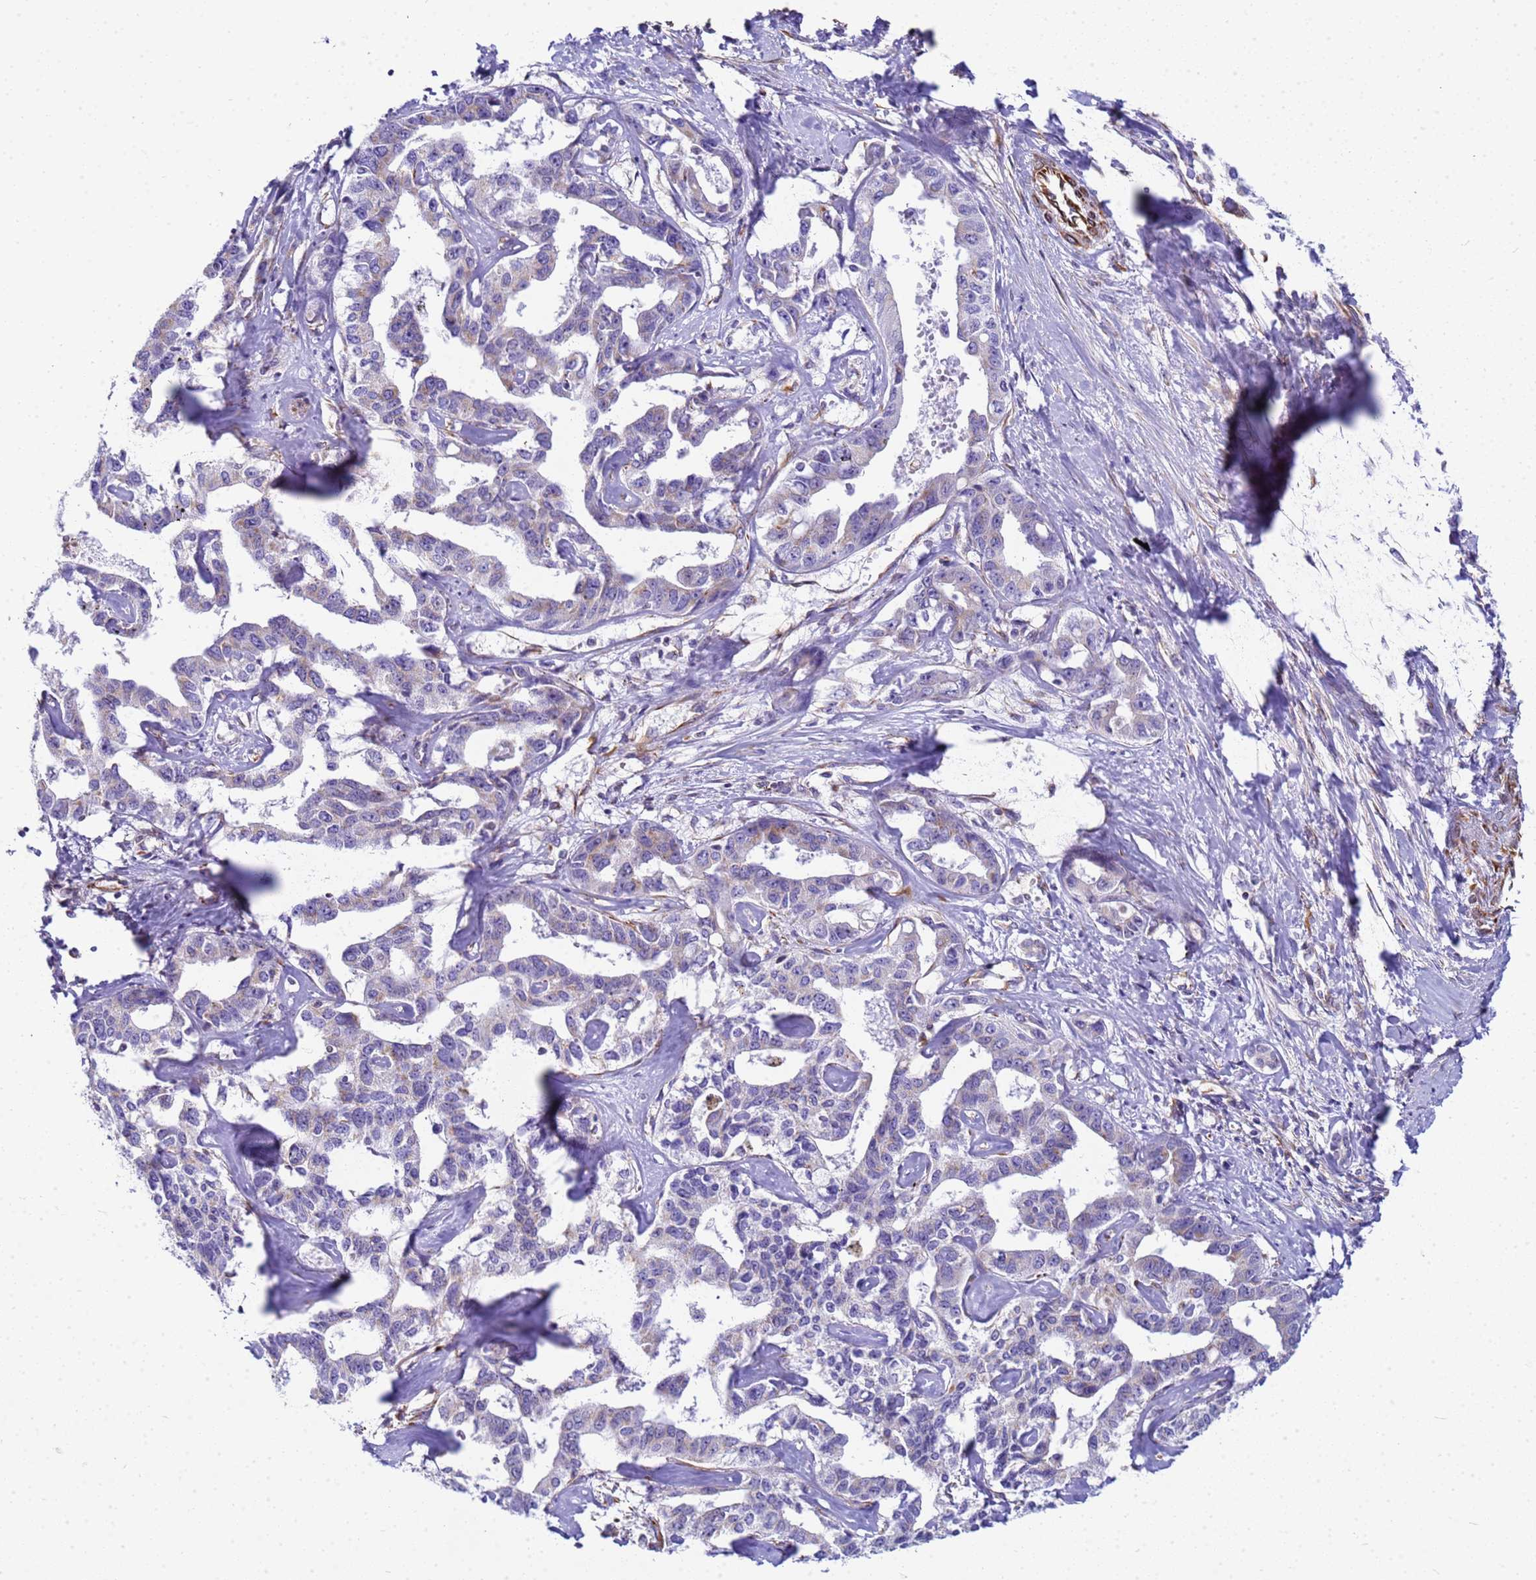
{"staining": {"intensity": "negative", "quantity": "none", "location": "none"}, "tissue": "liver cancer", "cell_type": "Tumor cells", "image_type": "cancer", "snomed": [{"axis": "morphology", "description": "Cholangiocarcinoma"}, {"axis": "topography", "description": "Liver"}], "caption": "Human liver cancer (cholangiocarcinoma) stained for a protein using IHC demonstrates no expression in tumor cells.", "gene": "UBXN2B", "patient": {"sex": "male", "age": 59}}